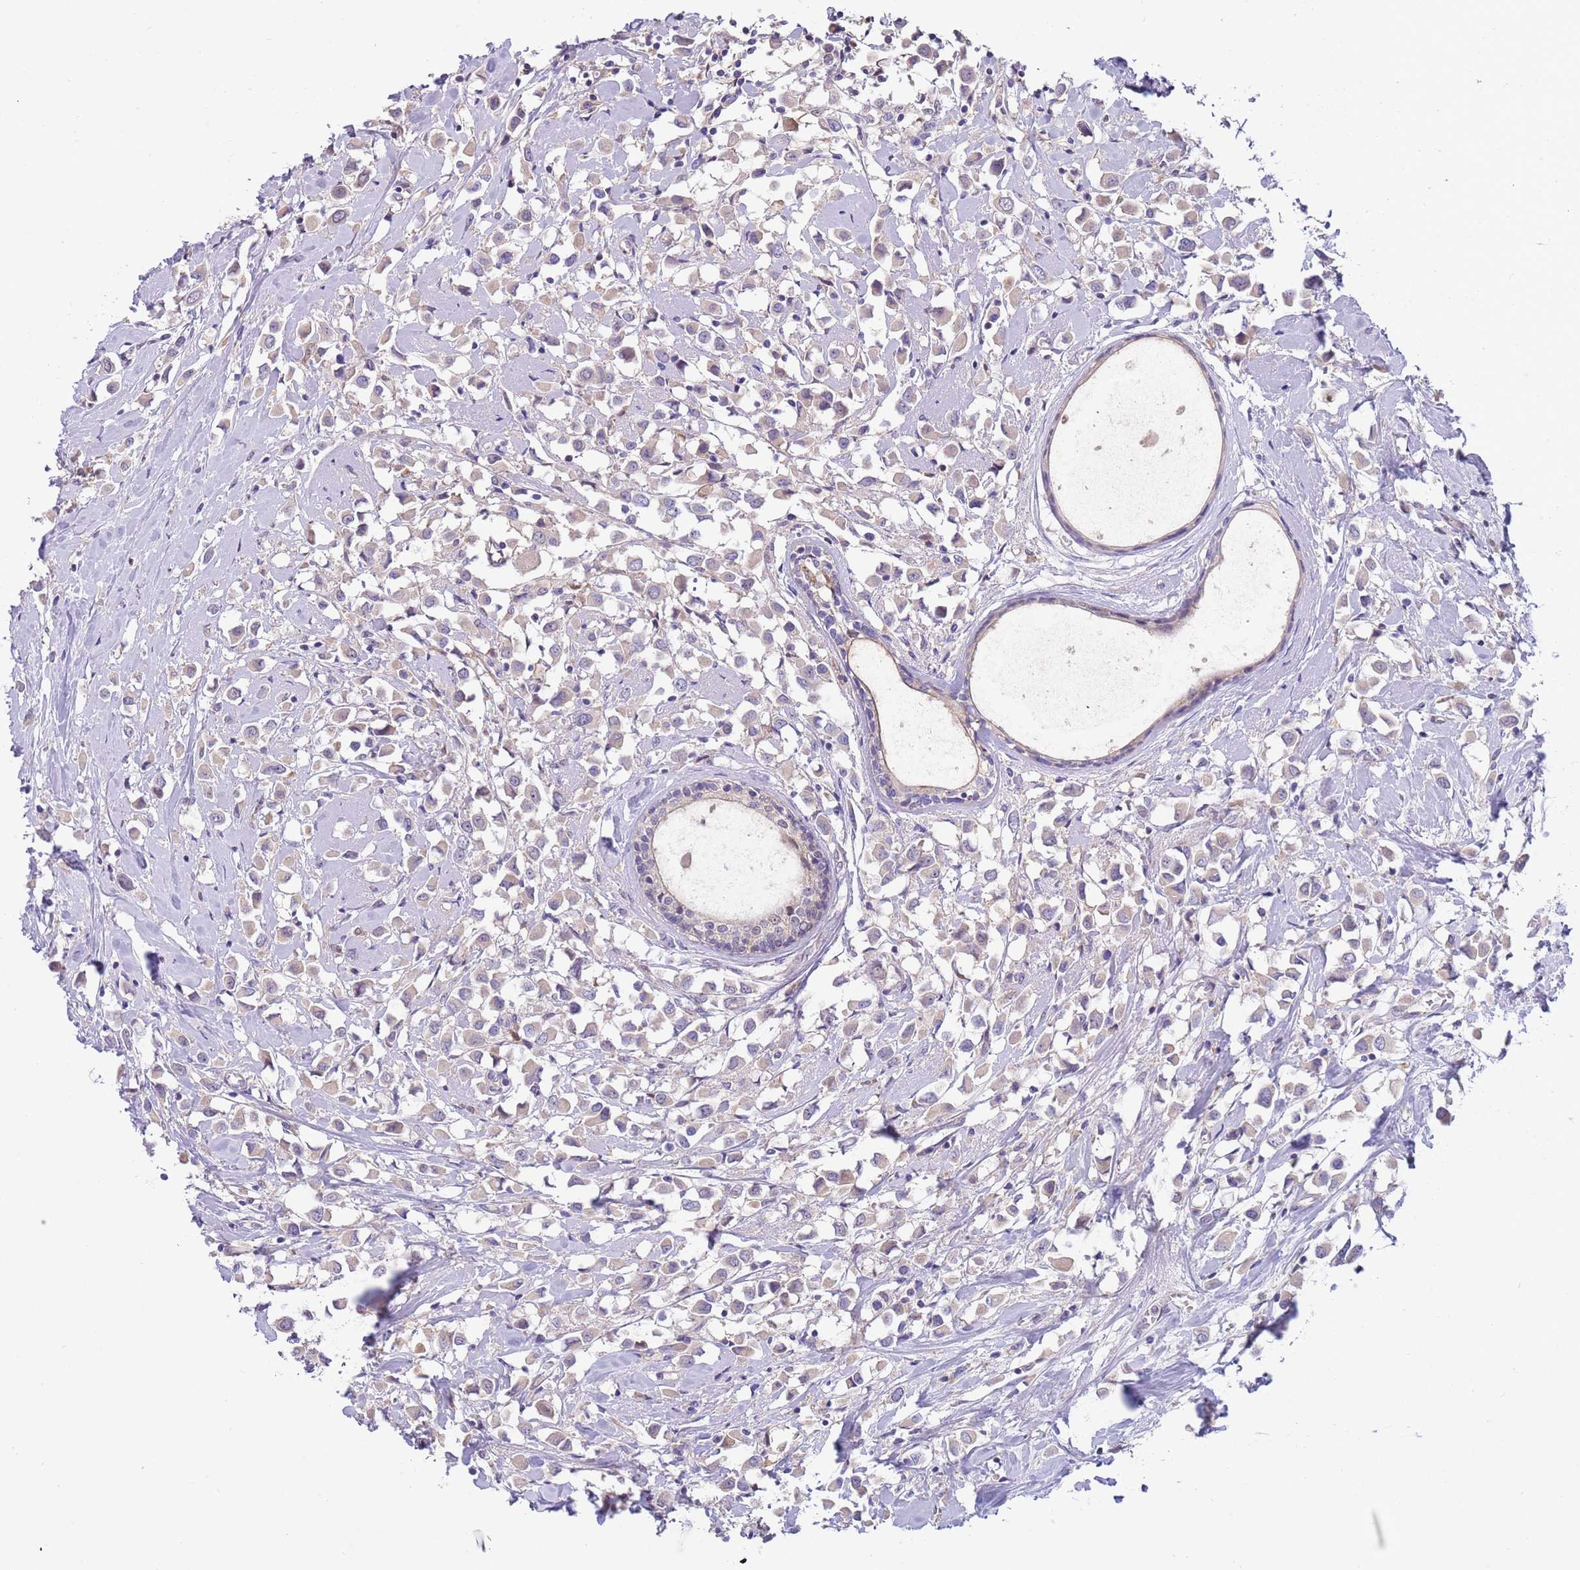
{"staining": {"intensity": "weak", "quantity": "<25%", "location": "cytoplasmic/membranous"}, "tissue": "breast cancer", "cell_type": "Tumor cells", "image_type": "cancer", "snomed": [{"axis": "morphology", "description": "Duct carcinoma"}, {"axis": "topography", "description": "Breast"}], "caption": "Immunohistochemistry (IHC) histopathology image of human breast infiltrating ductal carcinoma stained for a protein (brown), which exhibits no positivity in tumor cells.", "gene": "CABYR", "patient": {"sex": "female", "age": 61}}